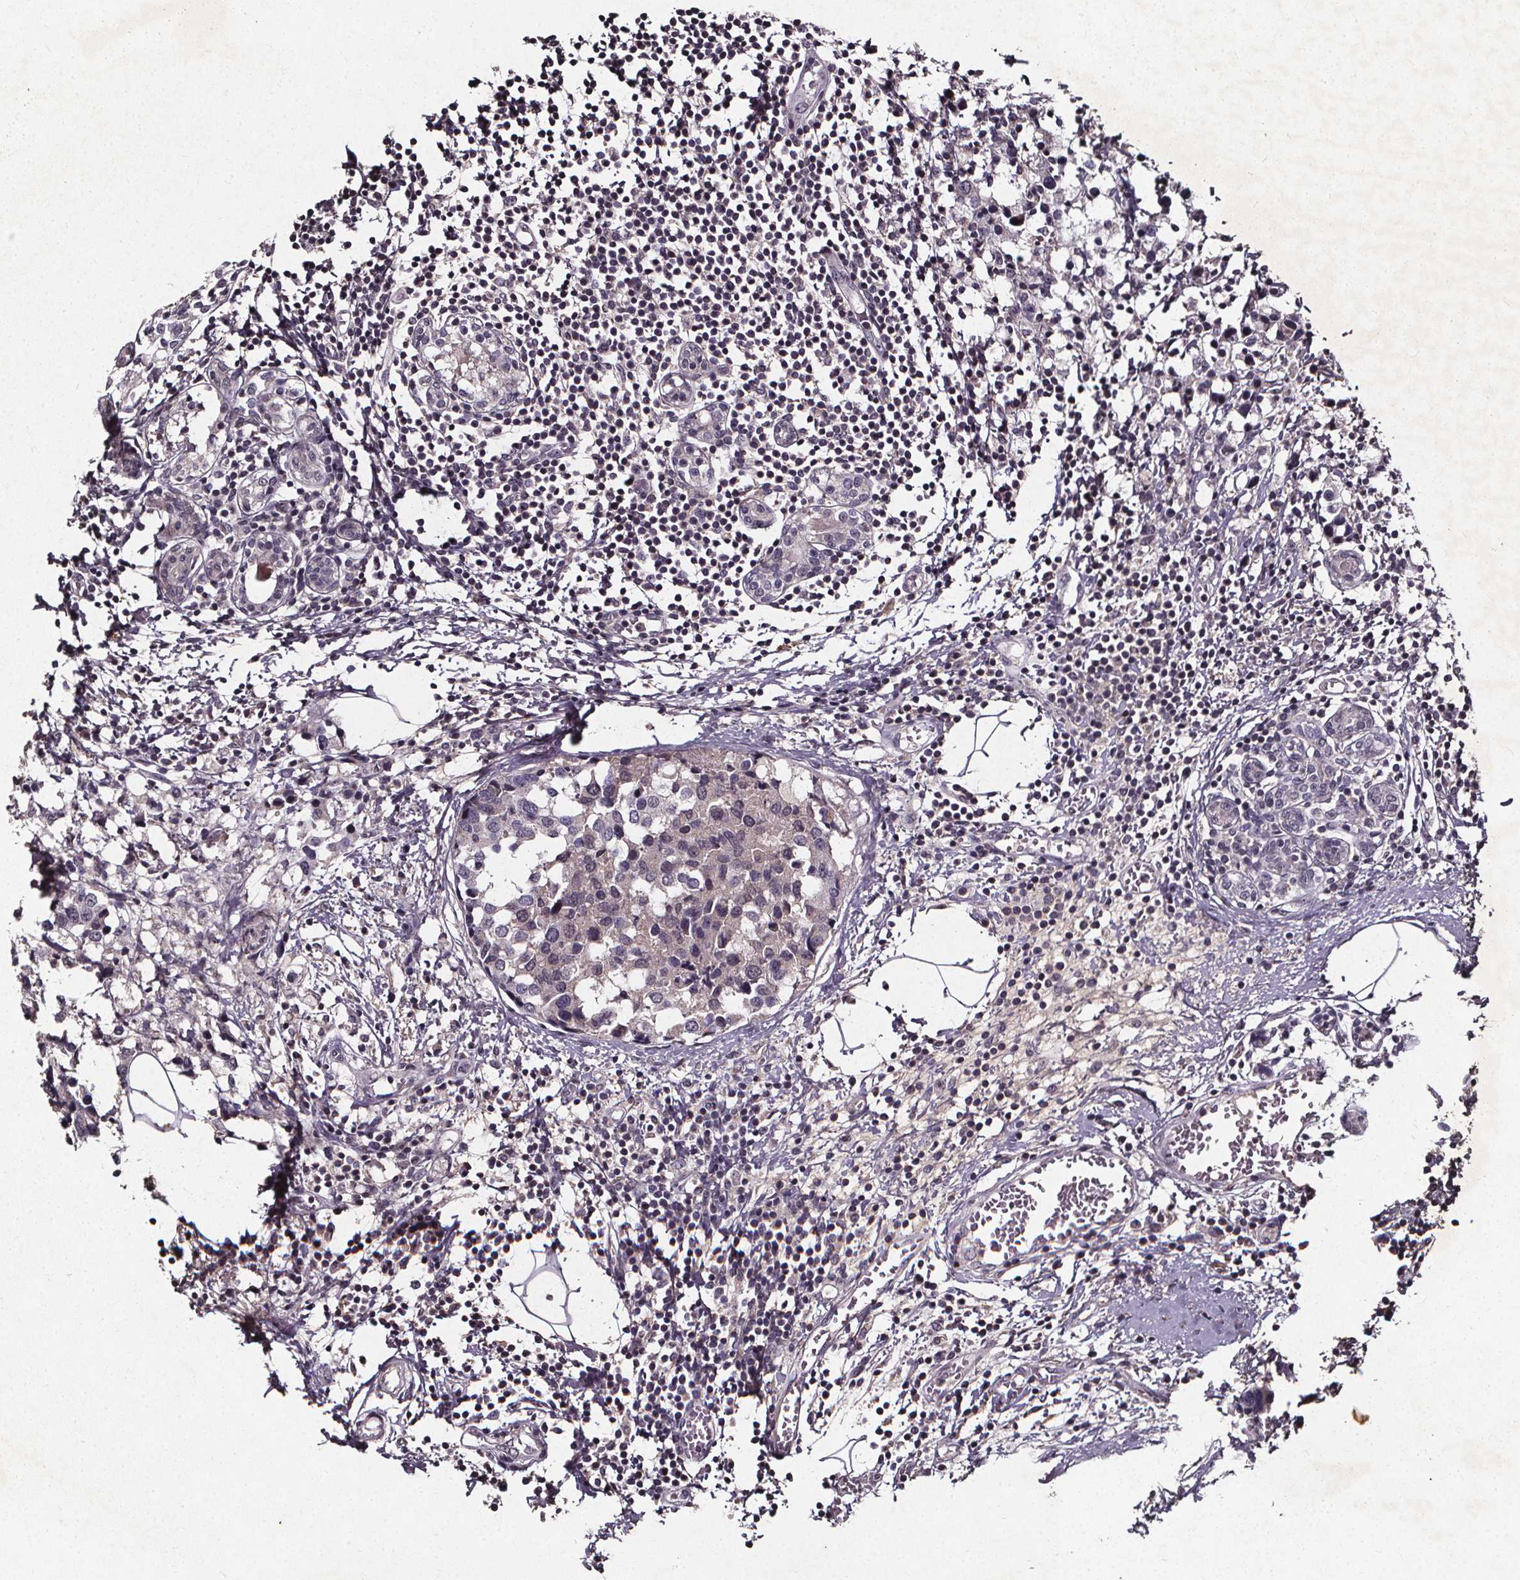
{"staining": {"intensity": "negative", "quantity": "none", "location": "none"}, "tissue": "breast cancer", "cell_type": "Tumor cells", "image_type": "cancer", "snomed": [{"axis": "morphology", "description": "Lobular carcinoma"}, {"axis": "topography", "description": "Breast"}], "caption": "Immunohistochemistry of human breast lobular carcinoma exhibits no positivity in tumor cells.", "gene": "SPAG8", "patient": {"sex": "female", "age": 59}}